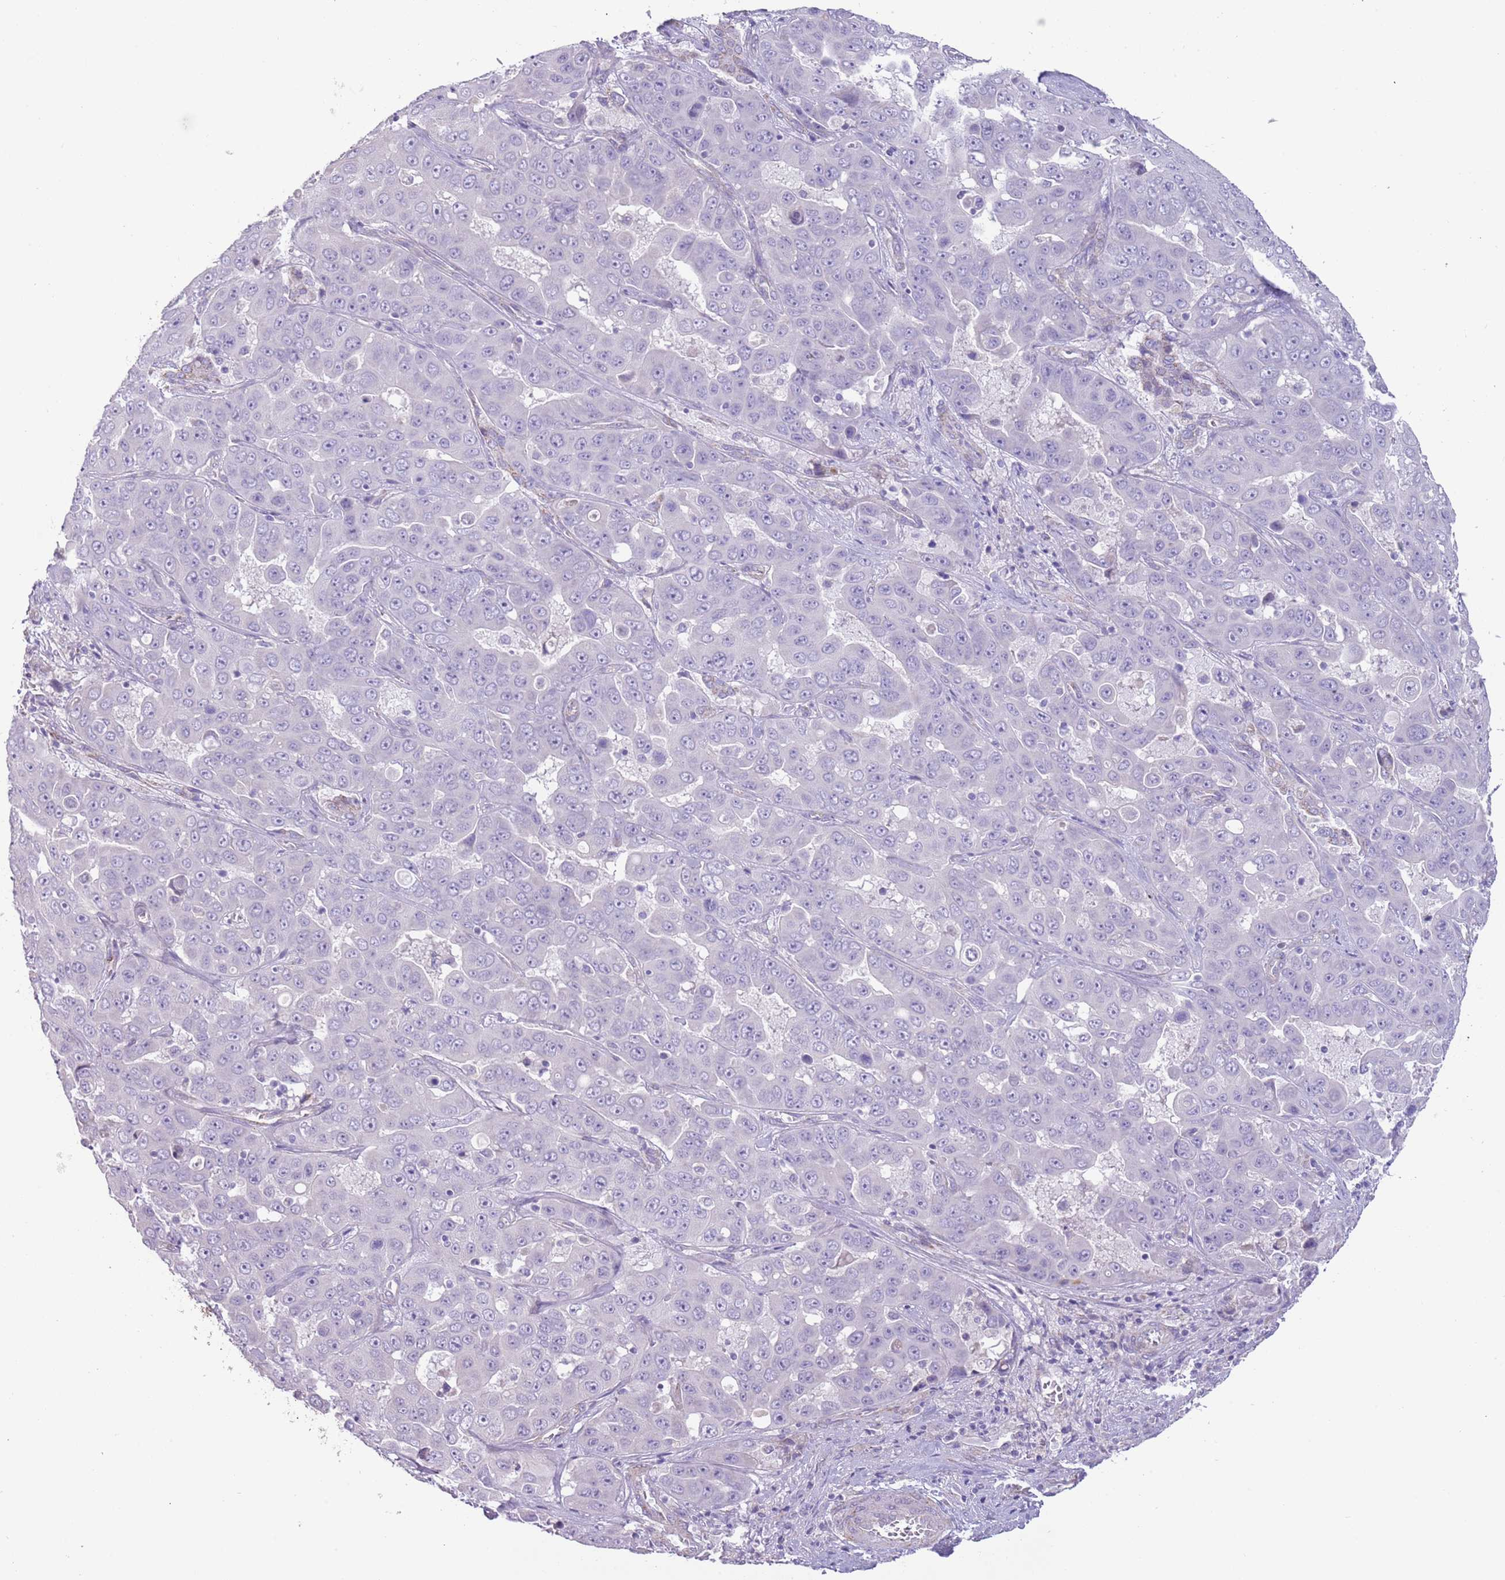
{"staining": {"intensity": "negative", "quantity": "none", "location": "none"}, "tissue": "liver cancer", "cell_type": "Tumor cells", "image_type": "cancer", "snomed": [{"axis": "morphology", "description": "Cholangiocarcinoma"}, {"axis": "topography", "description": "Liver"}], "caption": "Tumor cells are negative for brown protein staining in cholangiocarcinoma (liver).", "gene": "RNF222", "patient": {"sex": "female", "age": 52}}